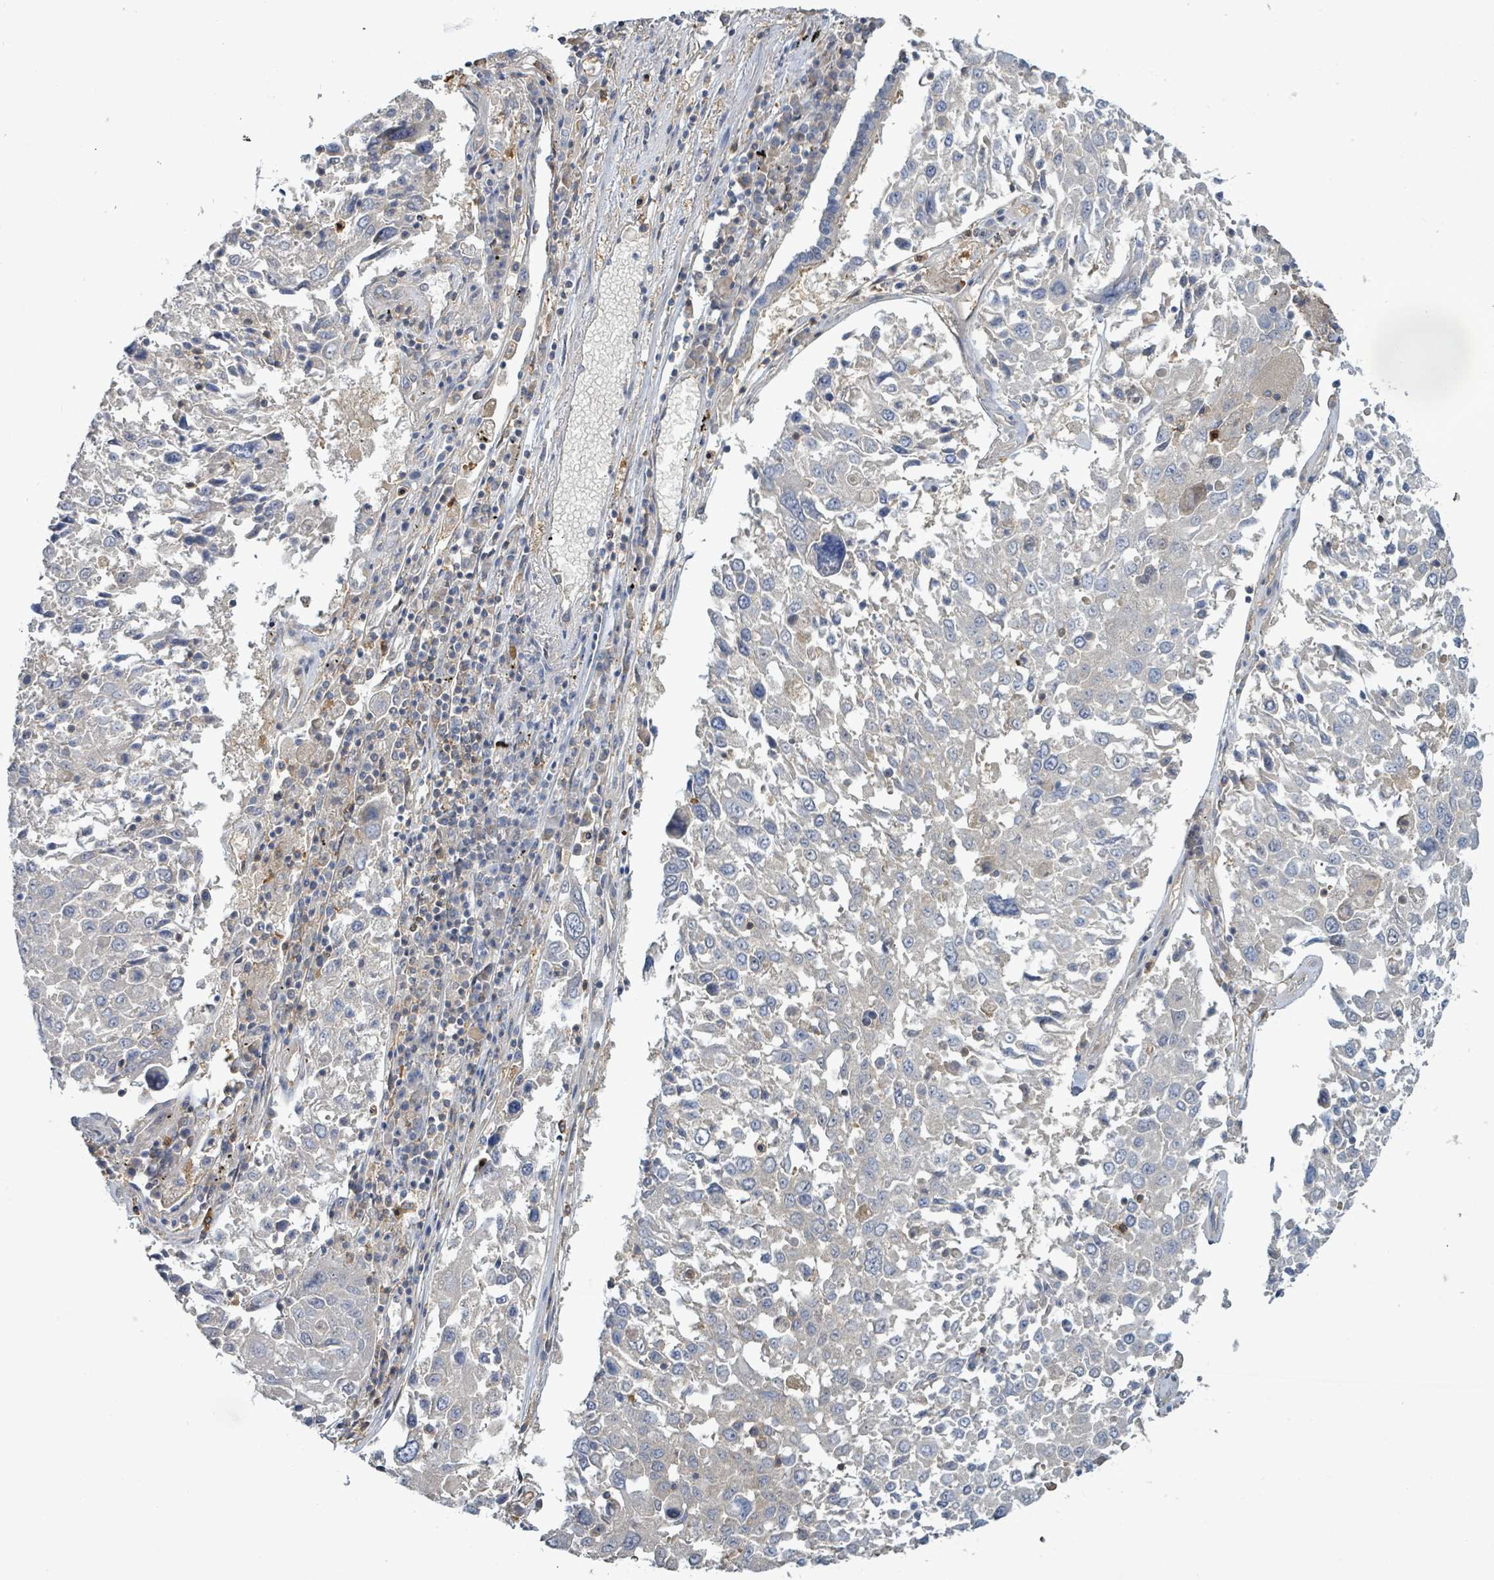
{"staining": {"intensity": "negative", "quantity": "none", "location": "none"}, "tissue": "lung cancer", "cell_type": "Tumor cells", "image_type": "cancer", "snomed": [{"axis": "morphology", "description": "Squamous cell carcinoma, NOS"}, {"axis": "topography", "description": "Lung"}], "caption": "Human lung cancer stained for a protein using immunohistochemistry displays no staining in tumor cells.", "gene": "PGAM1", "patient": {"sex": "male", "age": 65}}